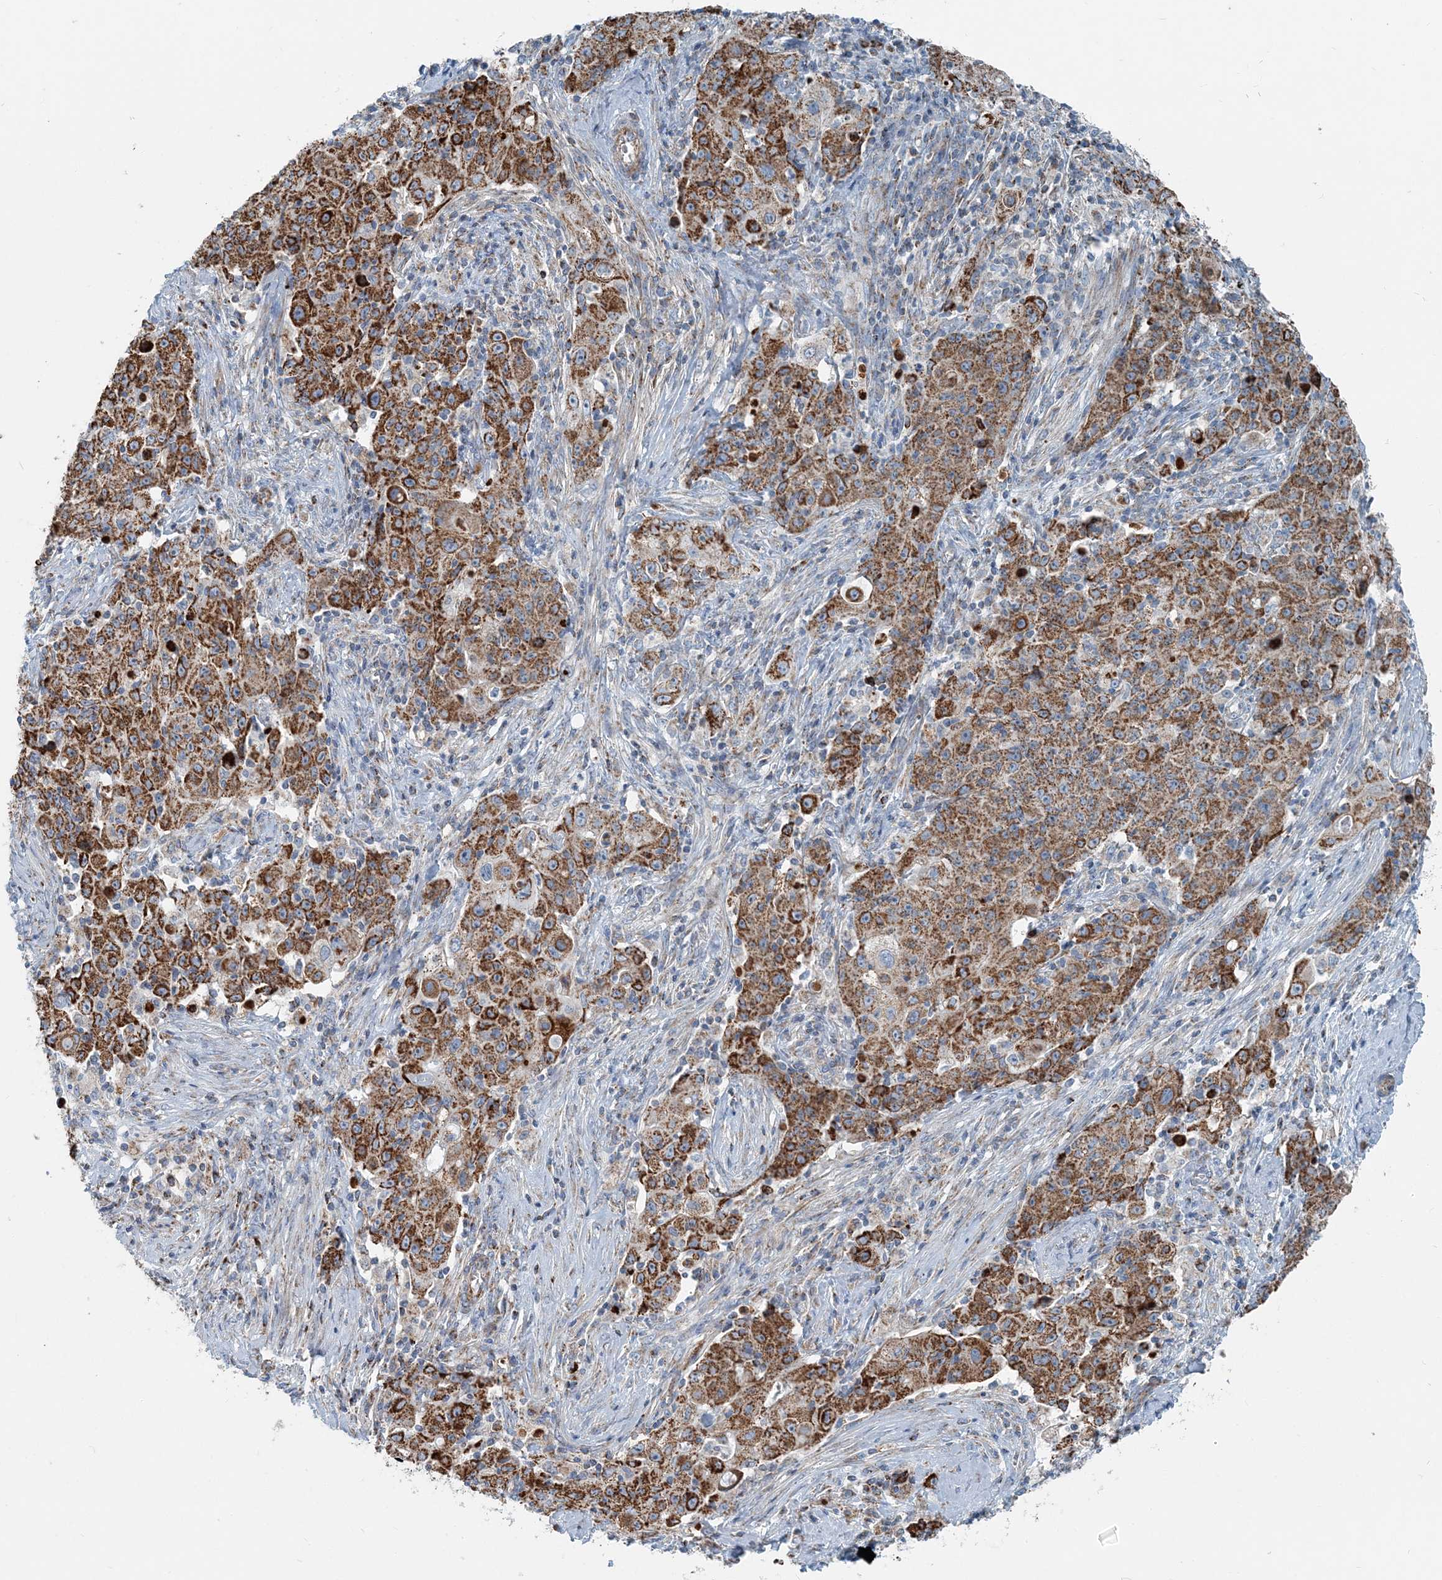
{"staining": {"intensity": "strong", "quantity": ">75%", "location": "cytoplasmic/membranous"}, "tissue": "ovarian cancer", "cell_type": "Tumor cells", "image_type": "cancer", "snomed": [{"axis": "morphology", "description": "Carcinoma, endometroid"}, {"axis": "topography", "description": "Ovary"}], "caption": "Tumor cells show strong cytoplasmic/membranous staining in about >75% of cells in ovarian cancer (endometroid carcinoma). (DAB IHC with brightfield microscopy, high magnification).", "gene": "INTU", "patient": {"sex": "female", "age": 42}}